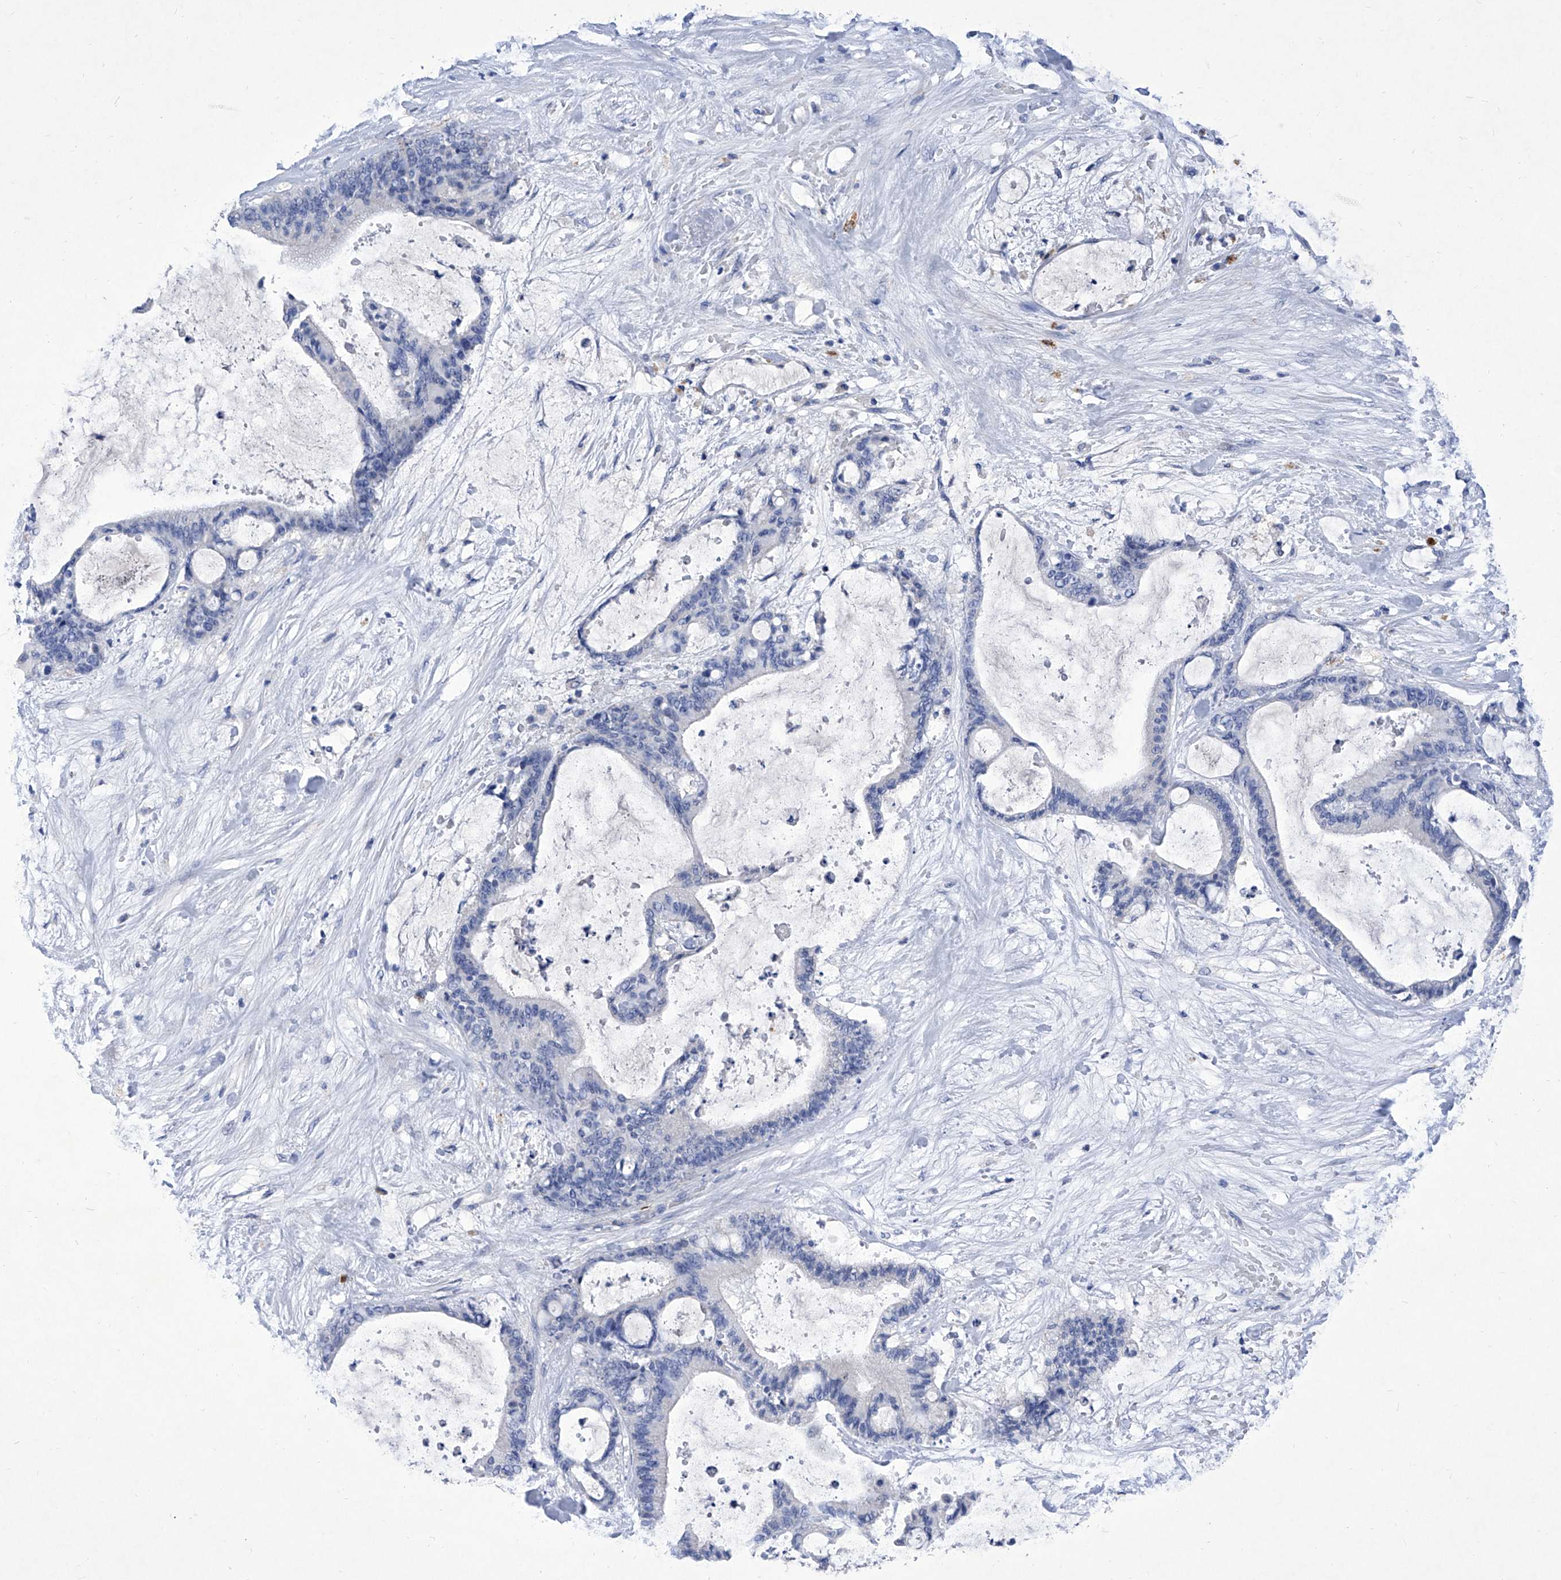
{"staining": {"intensity": "negative", "quantity": "none", "location": "none"}, "tissue": "liver cancer", "cell_type": "Tumor cells", "image_type": "cancer", "snomed": [{"axis": "morphology", "description": "Cholangiocarcinoma"}, {"axis": "topography", "description": "Liver"}], "caption": "An immunohistochemistry photomicrograph of liver cholangiocarcinoma is shown. There is no staining in tumor cells of liver cholangiocarcinoma.", "gene": "IFNL2", "patient": {"sex": "female", "age": 73}}